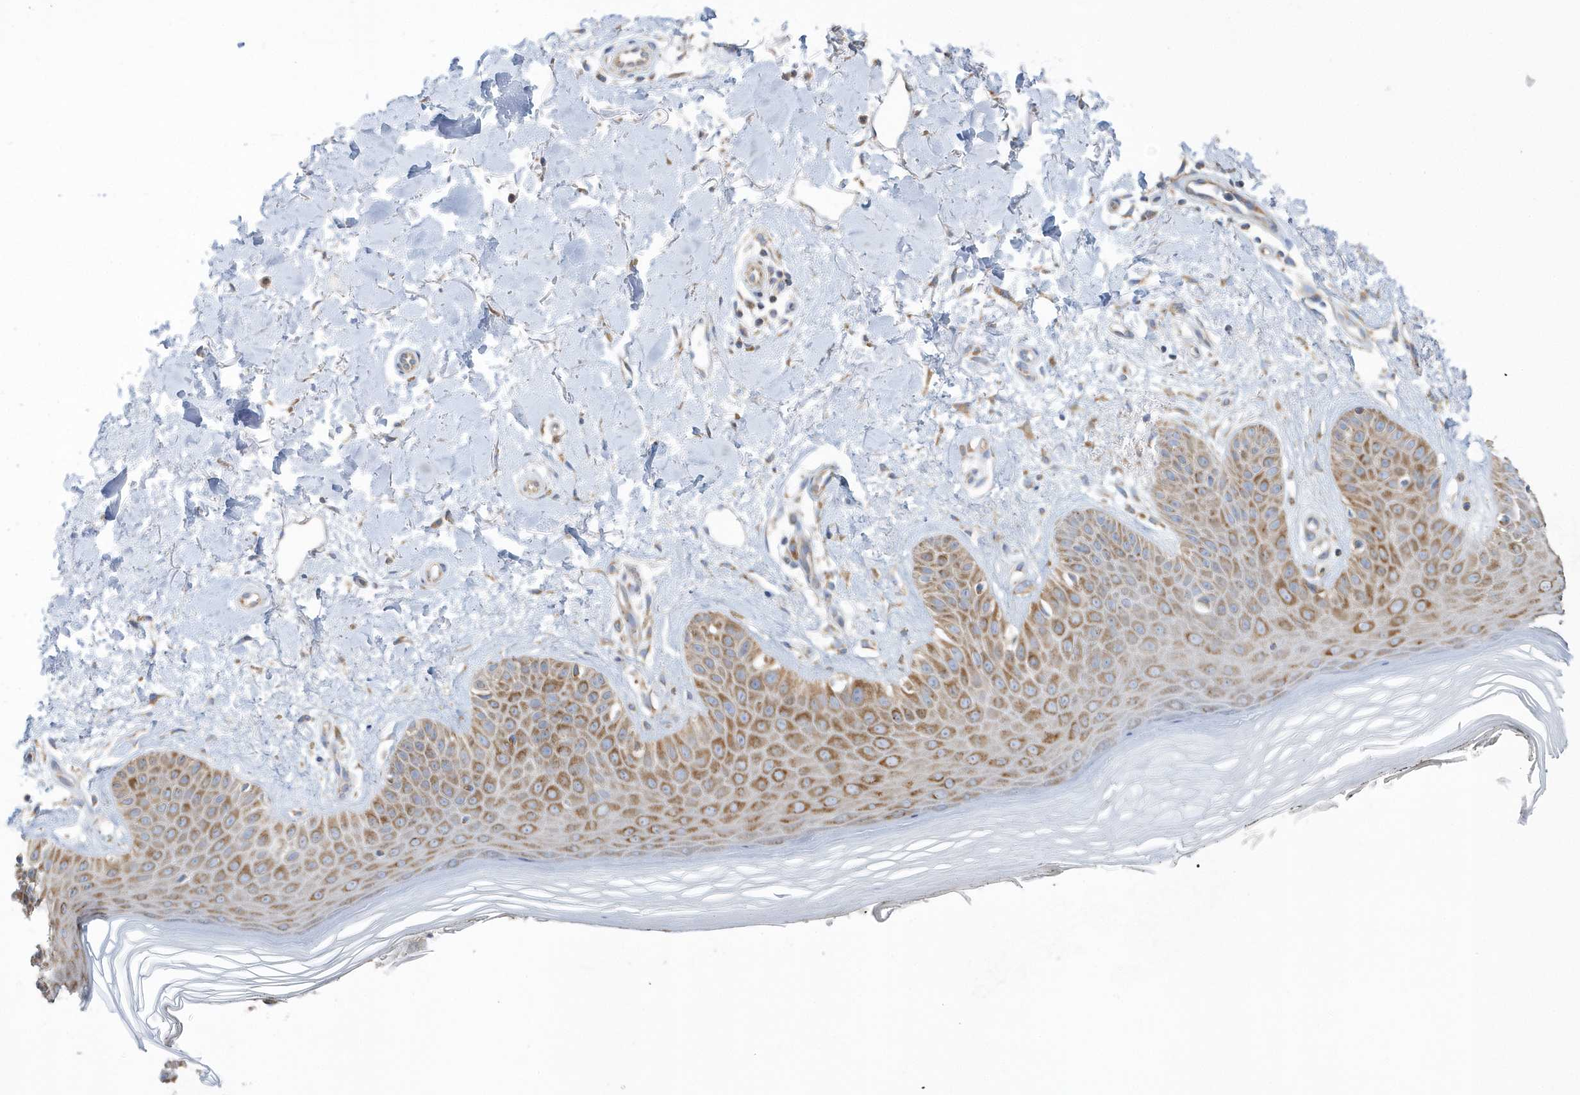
{"staining": {"intensity": "moderate", "quantity": "25%-75%", "location": "cytoplasmic/membranous"}, "tissue": "skin", "cell_type": "Fibroblasts", "image_type": "normal", "snomed": [{"axis": "morphology", "description": "Normal tissue, NOS"}, {"axis": "topography", "description": "Skin"}], "caption": "The photomicrograph displays immunohistochemical staining of normal skin. There is moderate cytoplasmic/membranous staining is present in approximately 25%-75% of fibroblasts.", "gene": "SPATA5", "patient": {"sex": "female", "age": 64}}